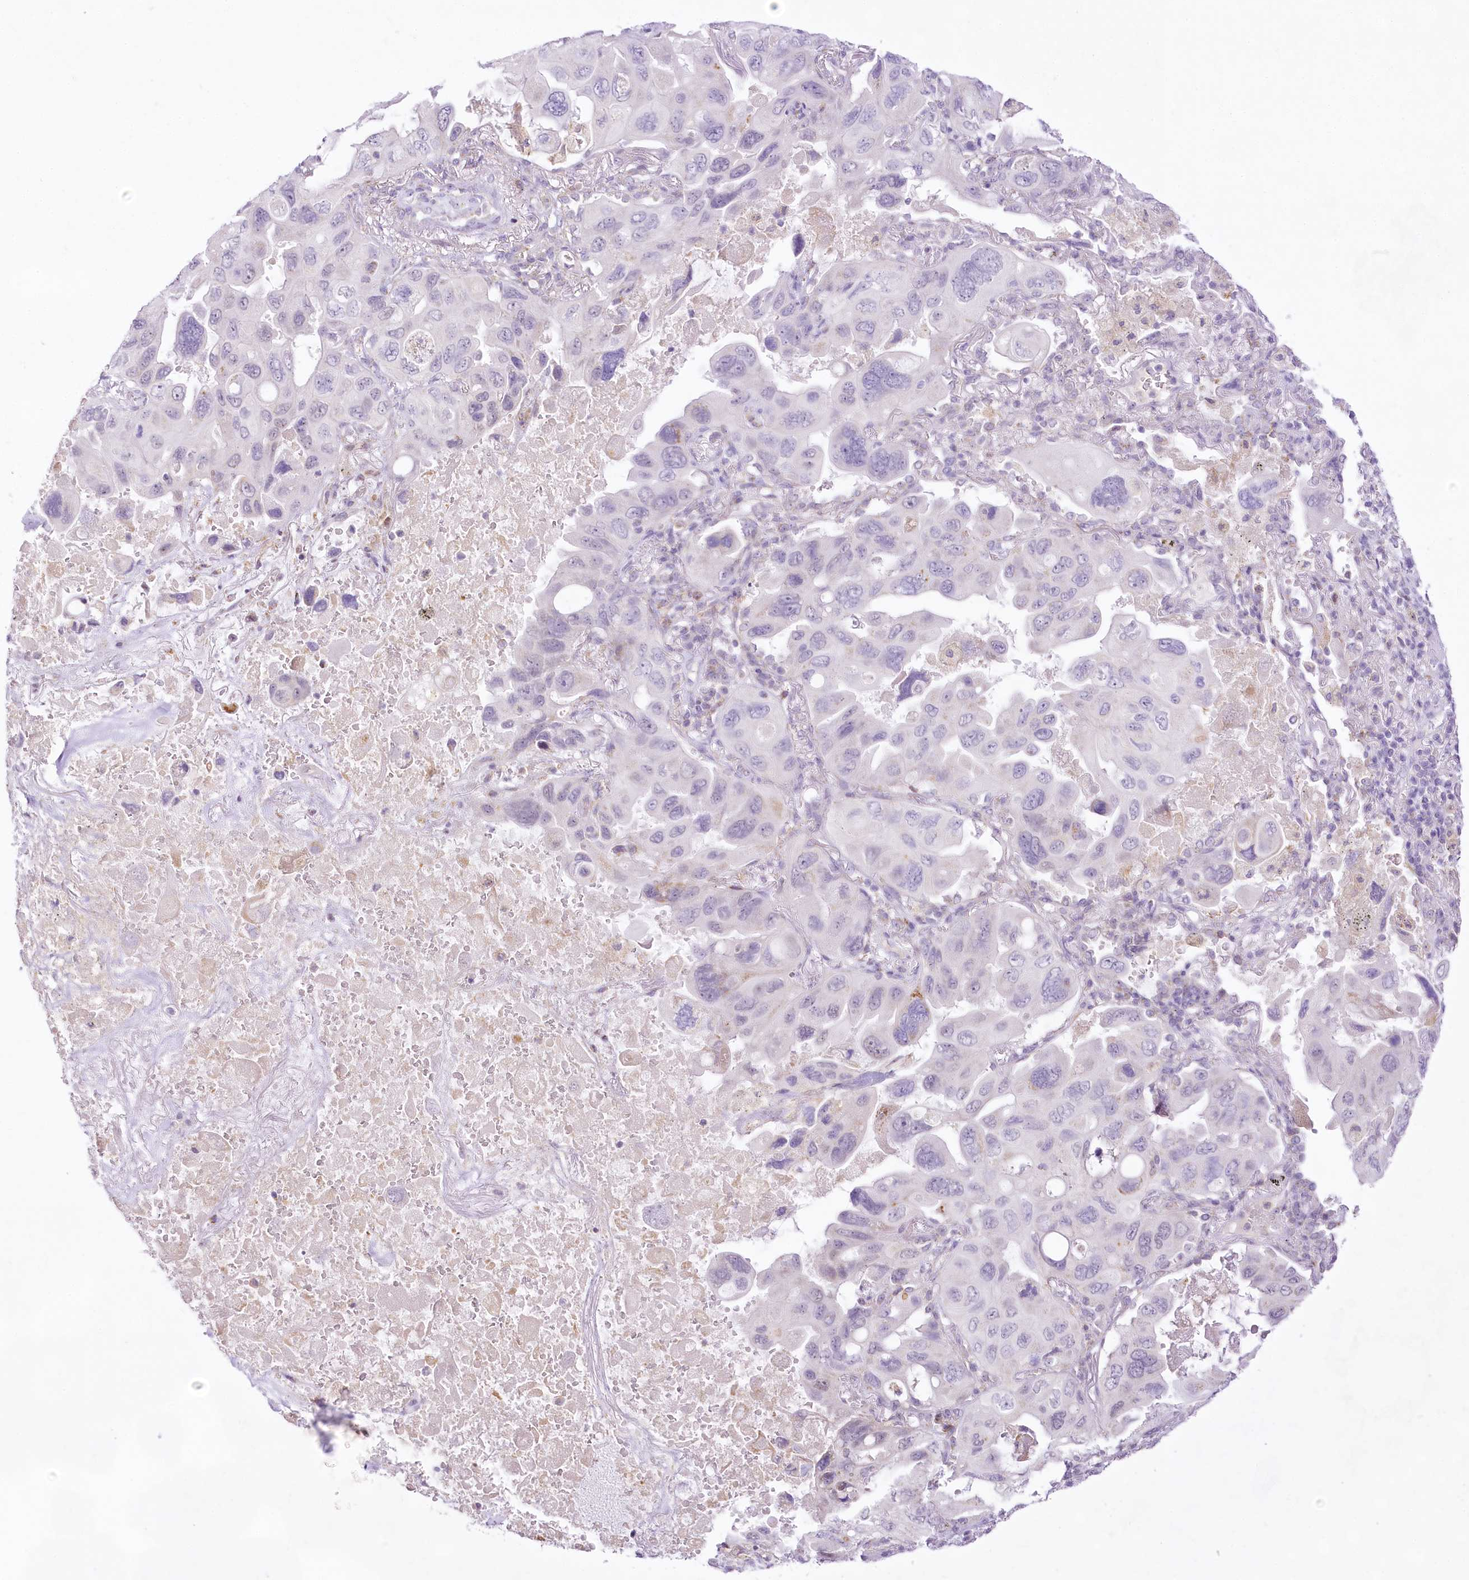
{"staining": {"intensity": "negative", "quantity": "none", "location": "none"}, "tissue": "lung cancer", "cell_type": "Tumor cells", "image_type": "cancer", "snomed": [{"axis": "morphology", "description": "Squamous cell carcinoma, NOS"}, {"axis": "topography", "description": "Lung"}], "caption": "An IHC micrograph of lung squamous cell carcinoma is shown. There is no staining in tumor cells of lung squamous cell carcinoma.", "gene": "CCDC30", "patient": {"sex": "female", "age": 73}}